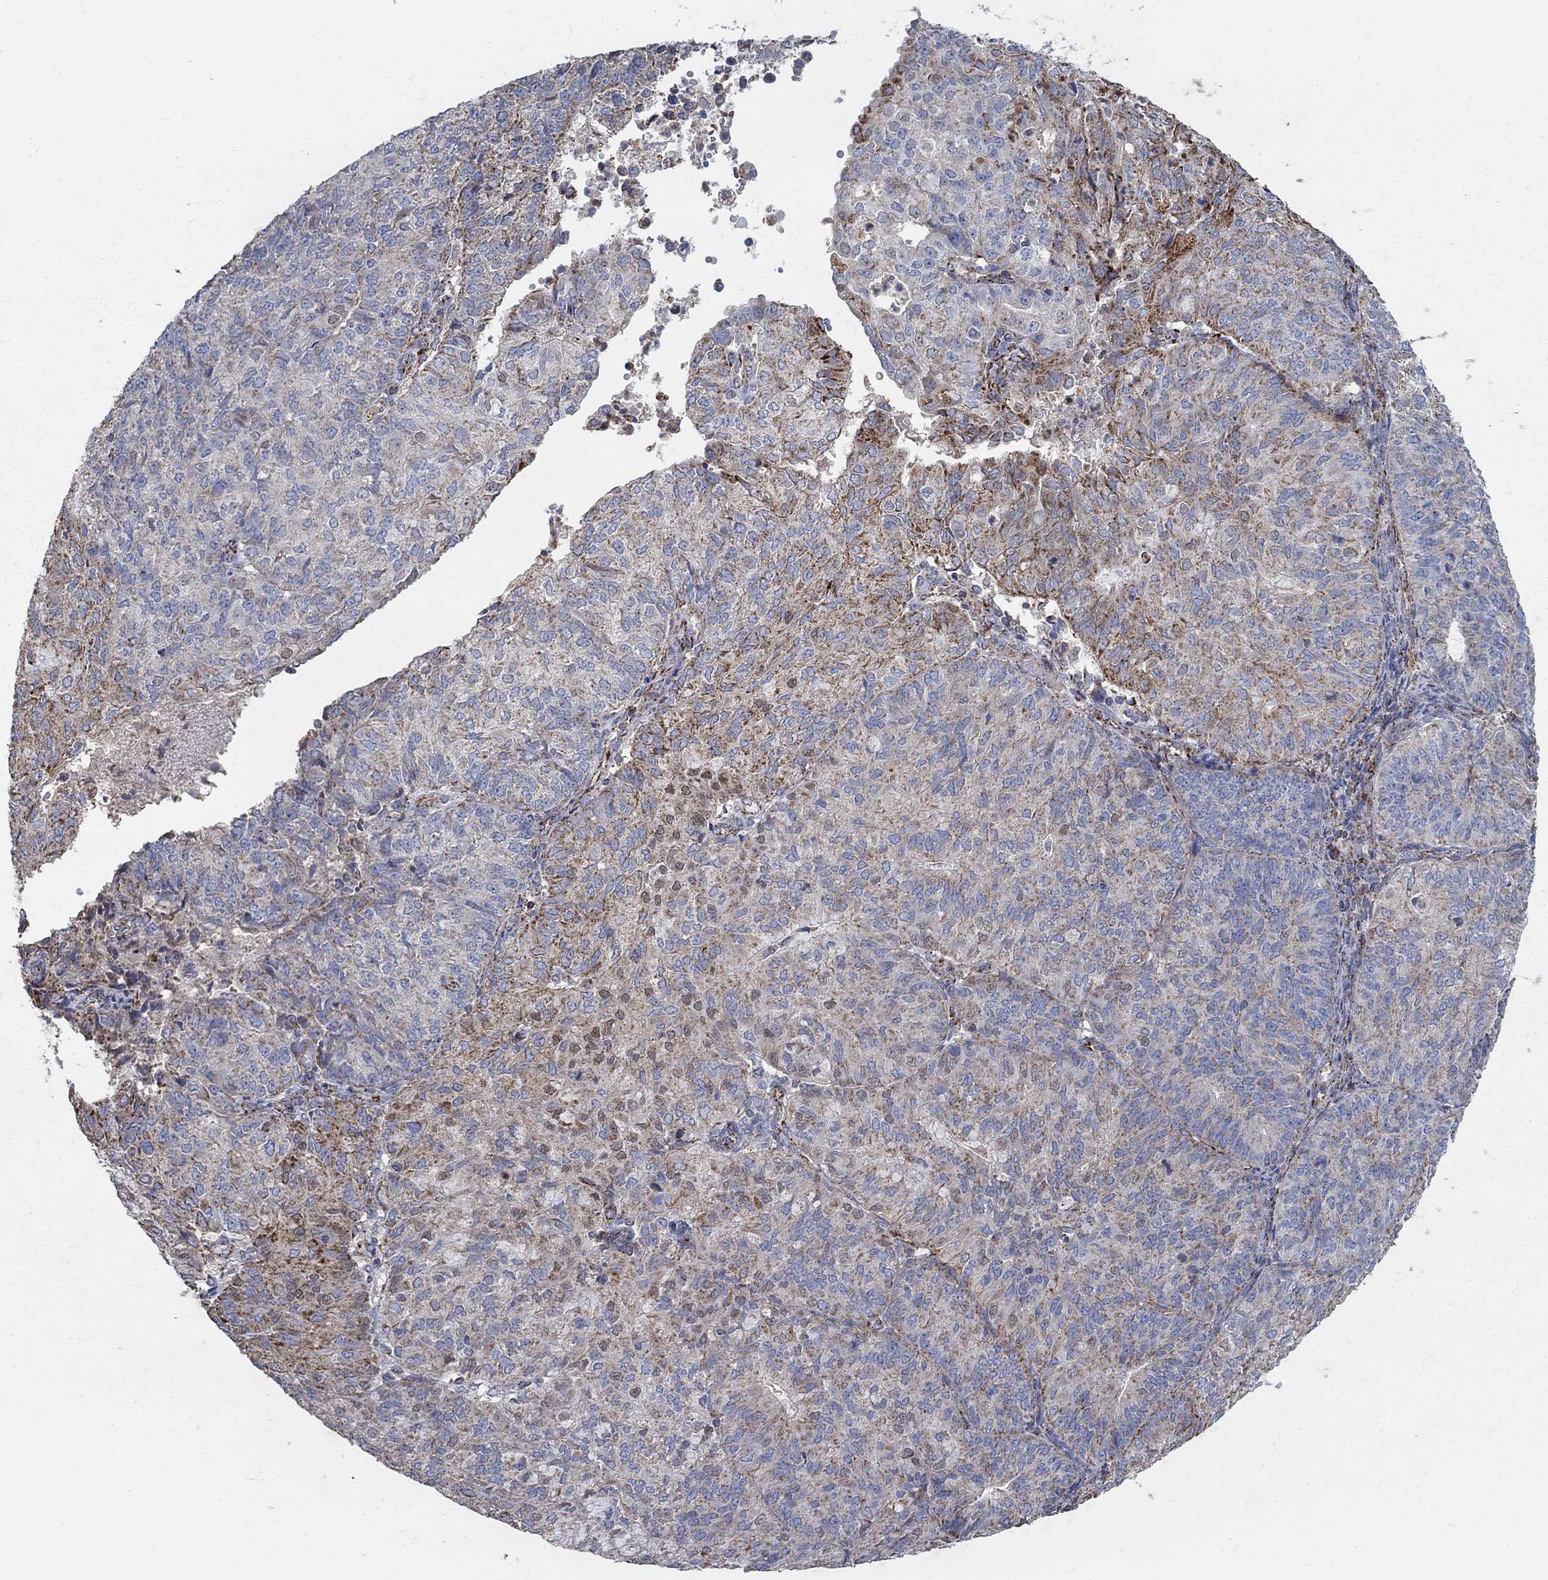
{"staining": {"intensity": "moderate", "quantity": "<25%", "location": "cytoplasmic/membranous"}, "tissue": "endometrial cancer", "cell_type": "Tumor cells", "image_type": "cancer", "snomed": [{"axis": "morphology", "description": "Adenocarcinoma, NOS"}, {"axis": "topography", "description": "Endometrium"}], "caption": "A low amount of moderate cytoplasmic/membranous expression is identified in about <25% of tumor cells in endometrial adenocarcinoma tissue. Nuclei are stained in blue.", "gene": "PNPLA2", "patient": {"sex": "female", "age": 82}}